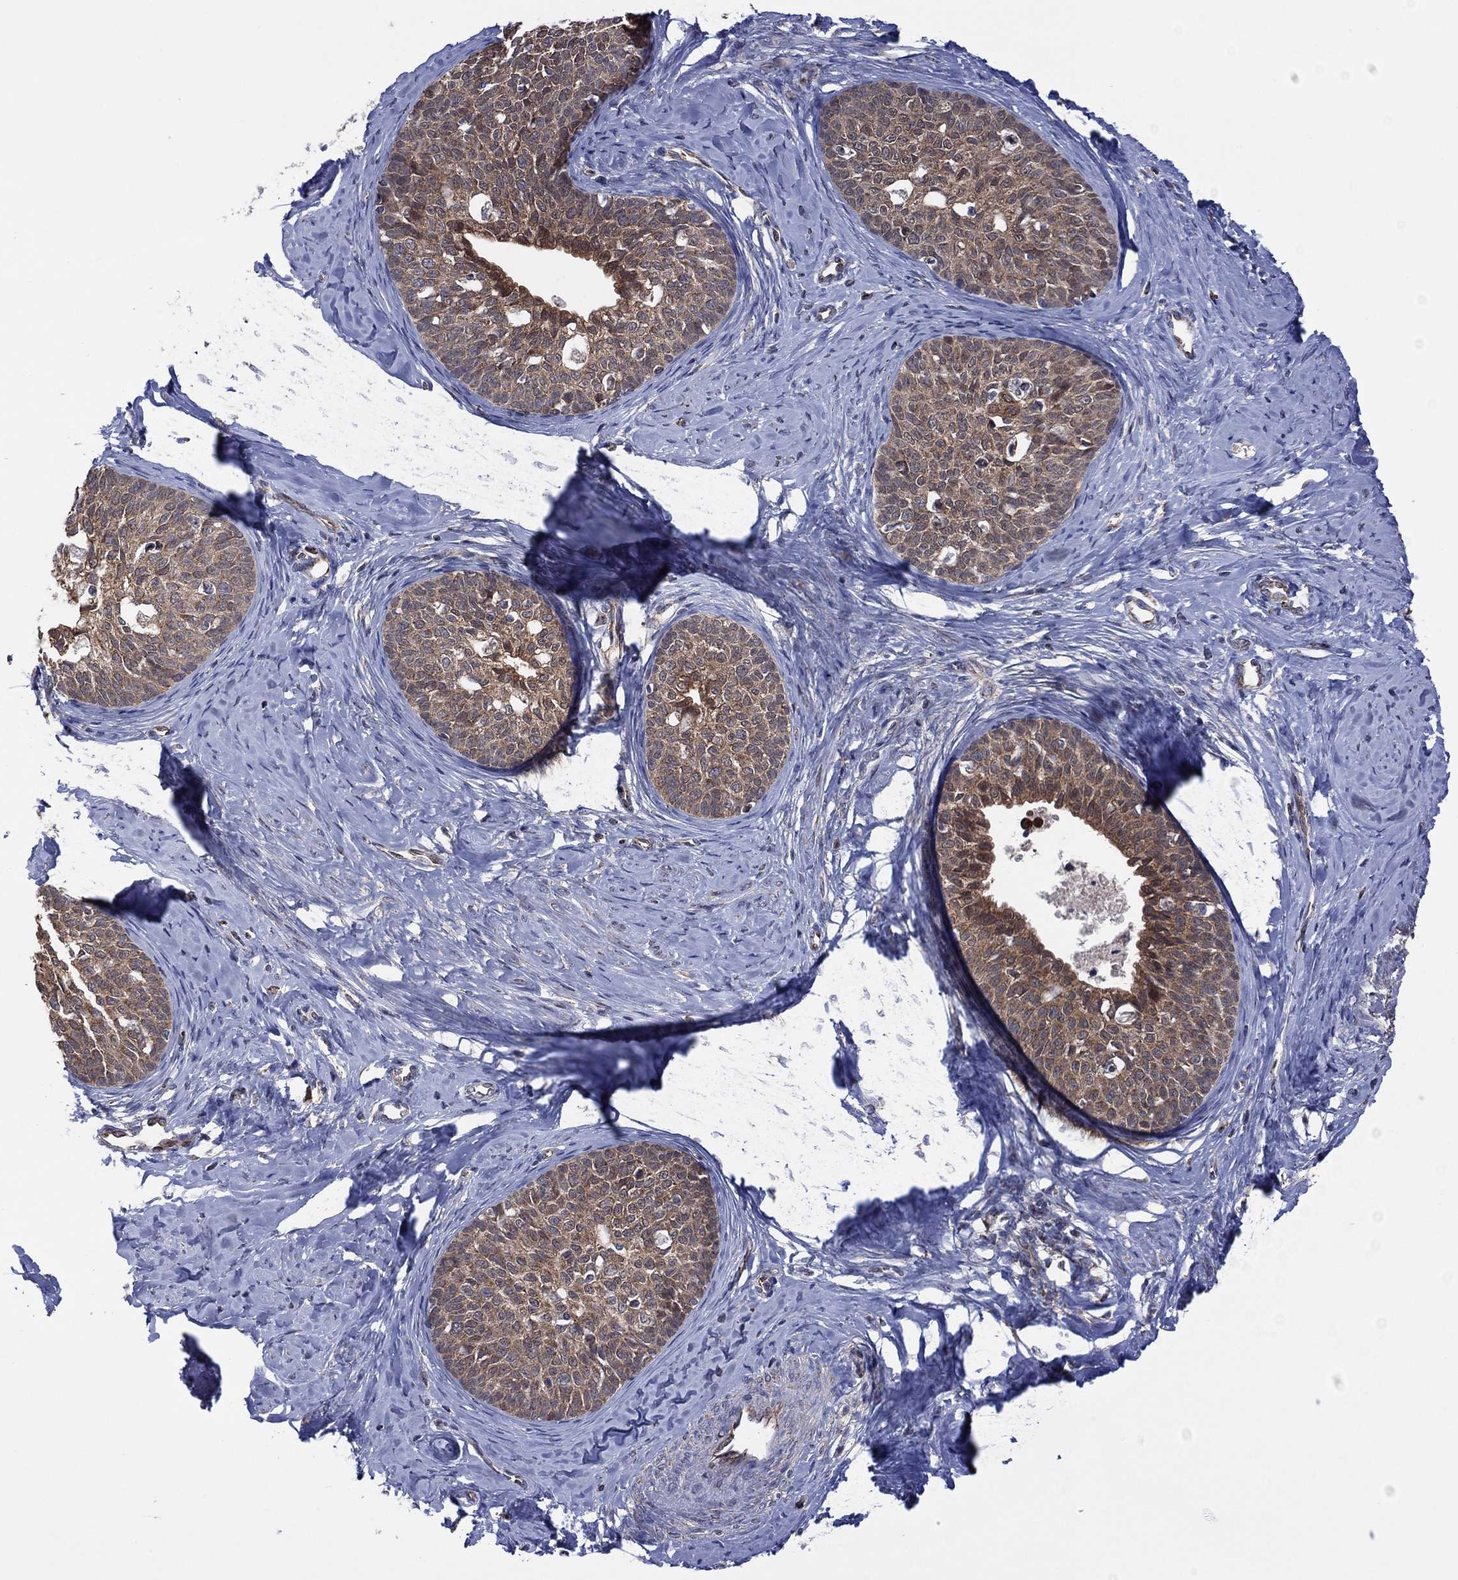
{"staining": {"intensity": "weak", "quantity": ">75%", "location": "cytoplasmic/membranous"}, "tissue": "cervical cancer", "cell_type": "Tumor cells", "image_type": "cancer", "snomed": [{"axis": "morphology", "description": "Squamous cell carcinoma, NOS"}, {"axis": "topography", "description": "Cervix"}], "caption": "Protein expression analysis of human squamous cell carcinoma (cervical) reveals weak cytoplasmic/membranous expression in approximately >75% of tumor cells.", "gene": "PIDD1", "patient": {"sex": "female", "age": 51}}